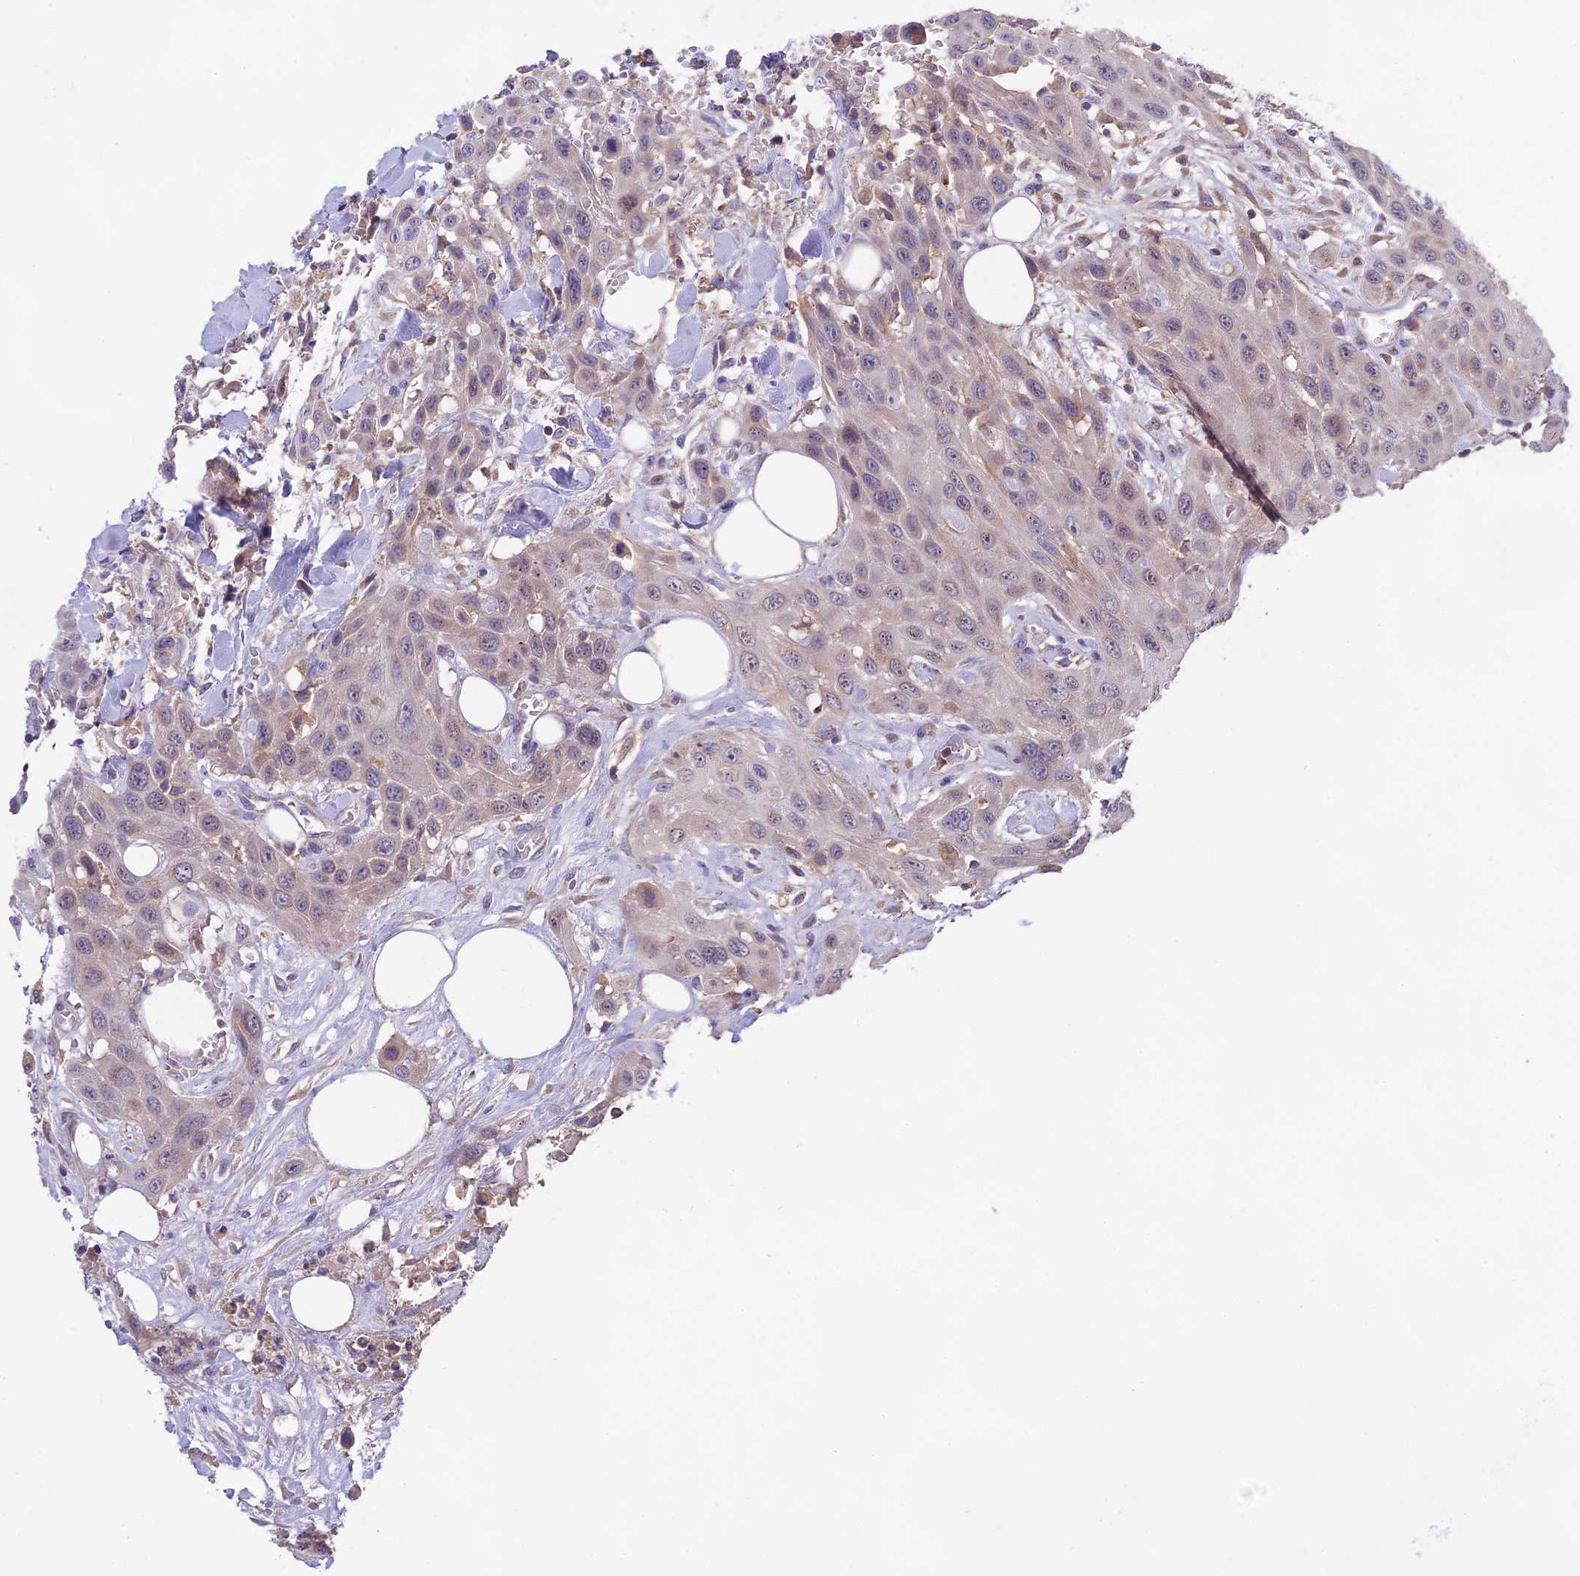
{"staining": {"intensity": "weak", "quantity": "<25%", "location": "nuclear"}, "tissue": "head and neck cancer", "cell_type": "Tumor cells", "image_type": "cancer", "snomed": [{"axis": "morphology", "description": "Squamous cell carcinoma, NOS"}, {"axis": "topography", "description": "Head-Neck"}], "caption": "Human squamous cell carcinoma (head and neck) stained for a protein using immunohistochemistry (IHC) displays no staining in tumor cells.", "gene": "NUDT8", "patient": {"sex": "male", "age": 81}}